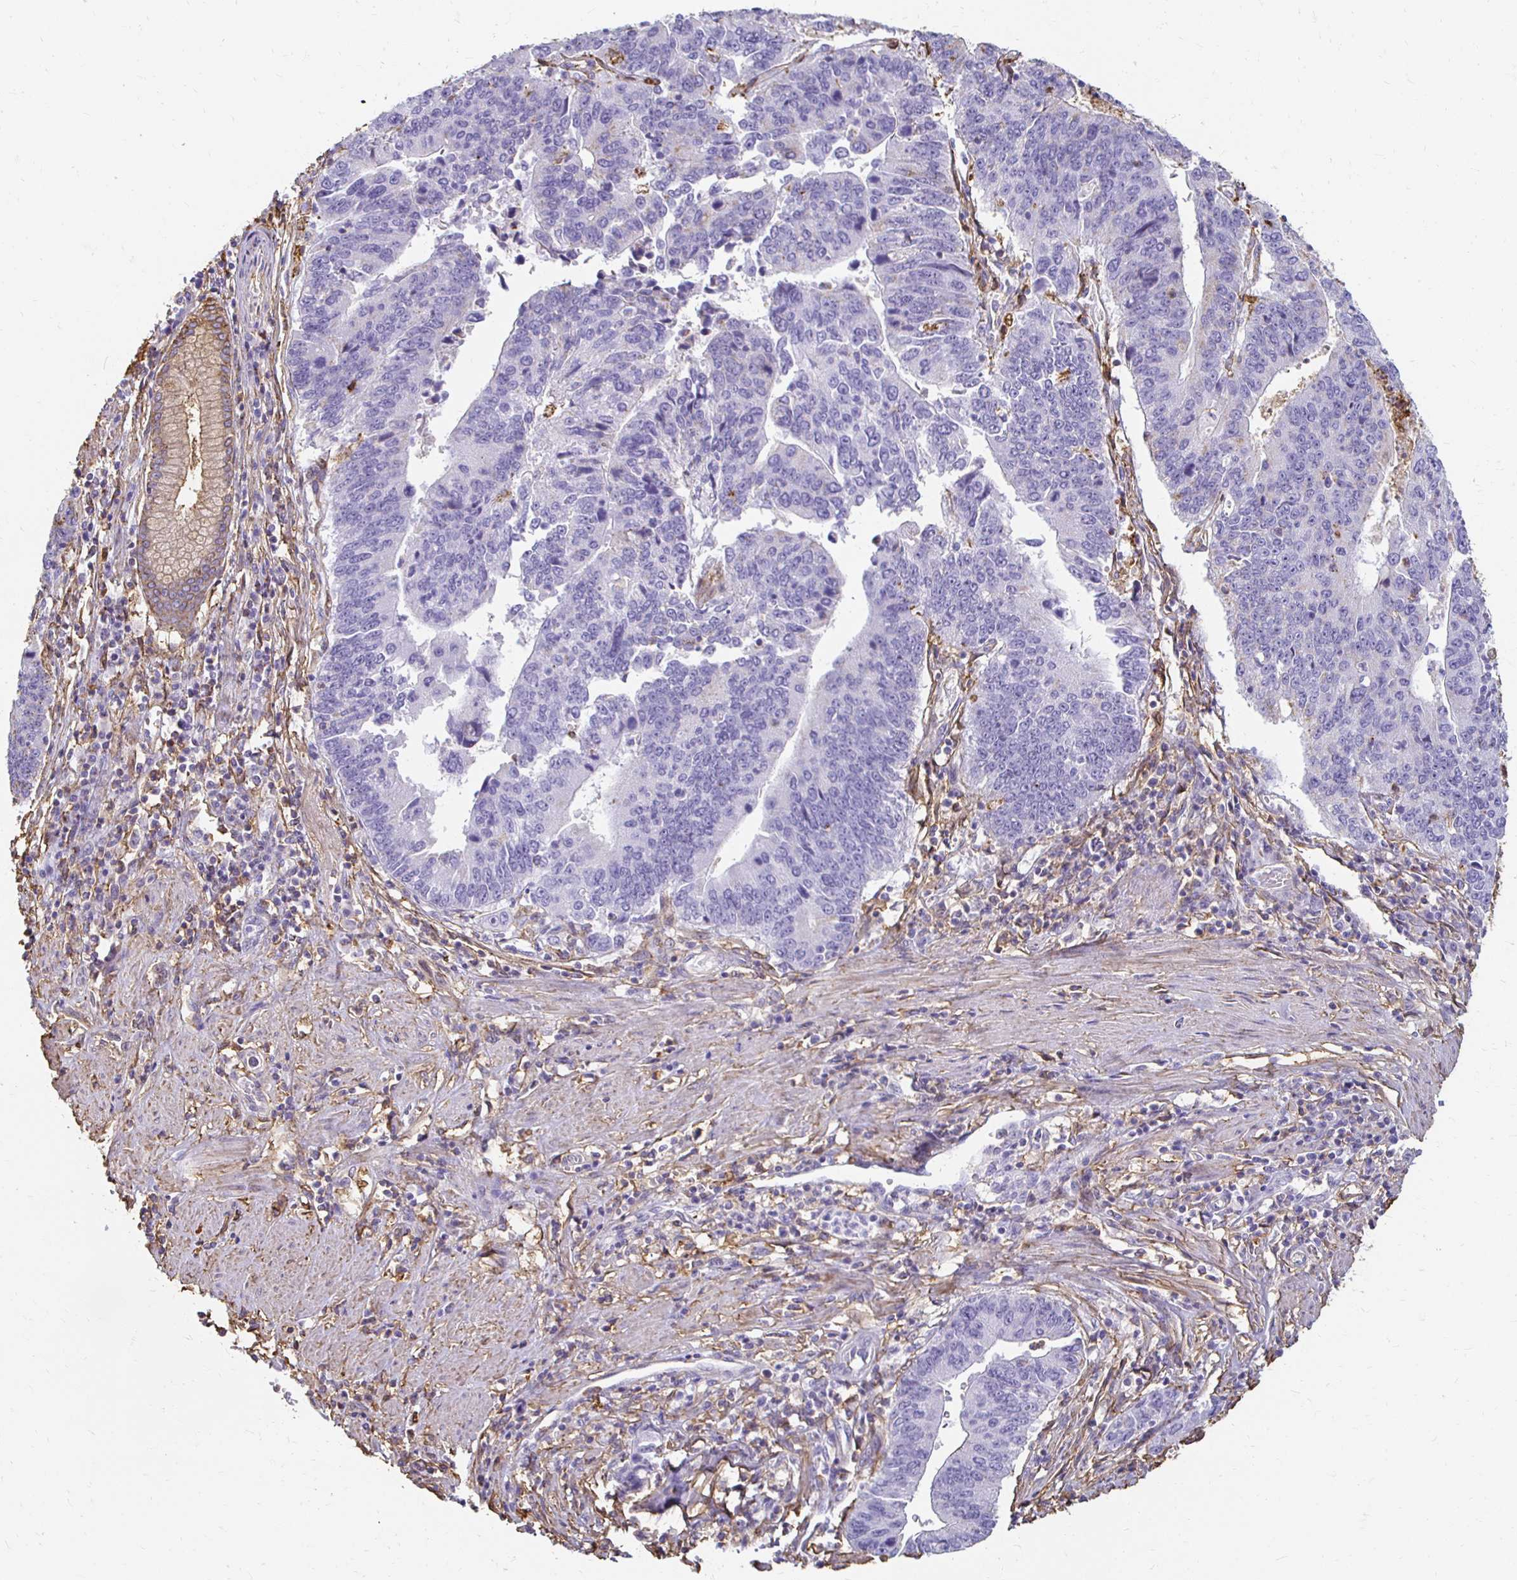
{"staining": {"intensity": "negative", "quantity": "none", "location": "none"}, "tissue": "stomach cancer", "cell_type": "Tumor cells", "image_type": "cancer", "snomed": [{"axis": "morphology", "description": "Adenocarcinoma, NOS"}, {"axis": "topography", "description": "Stomach"}], "caption": "IHC histopathology image of adenocarcinoma (stomach) stained for a protein (brown), which shows no staining in tumor cells.", "gene": "TAS1R3", "patient": {"sex": "male", "age": 59}}